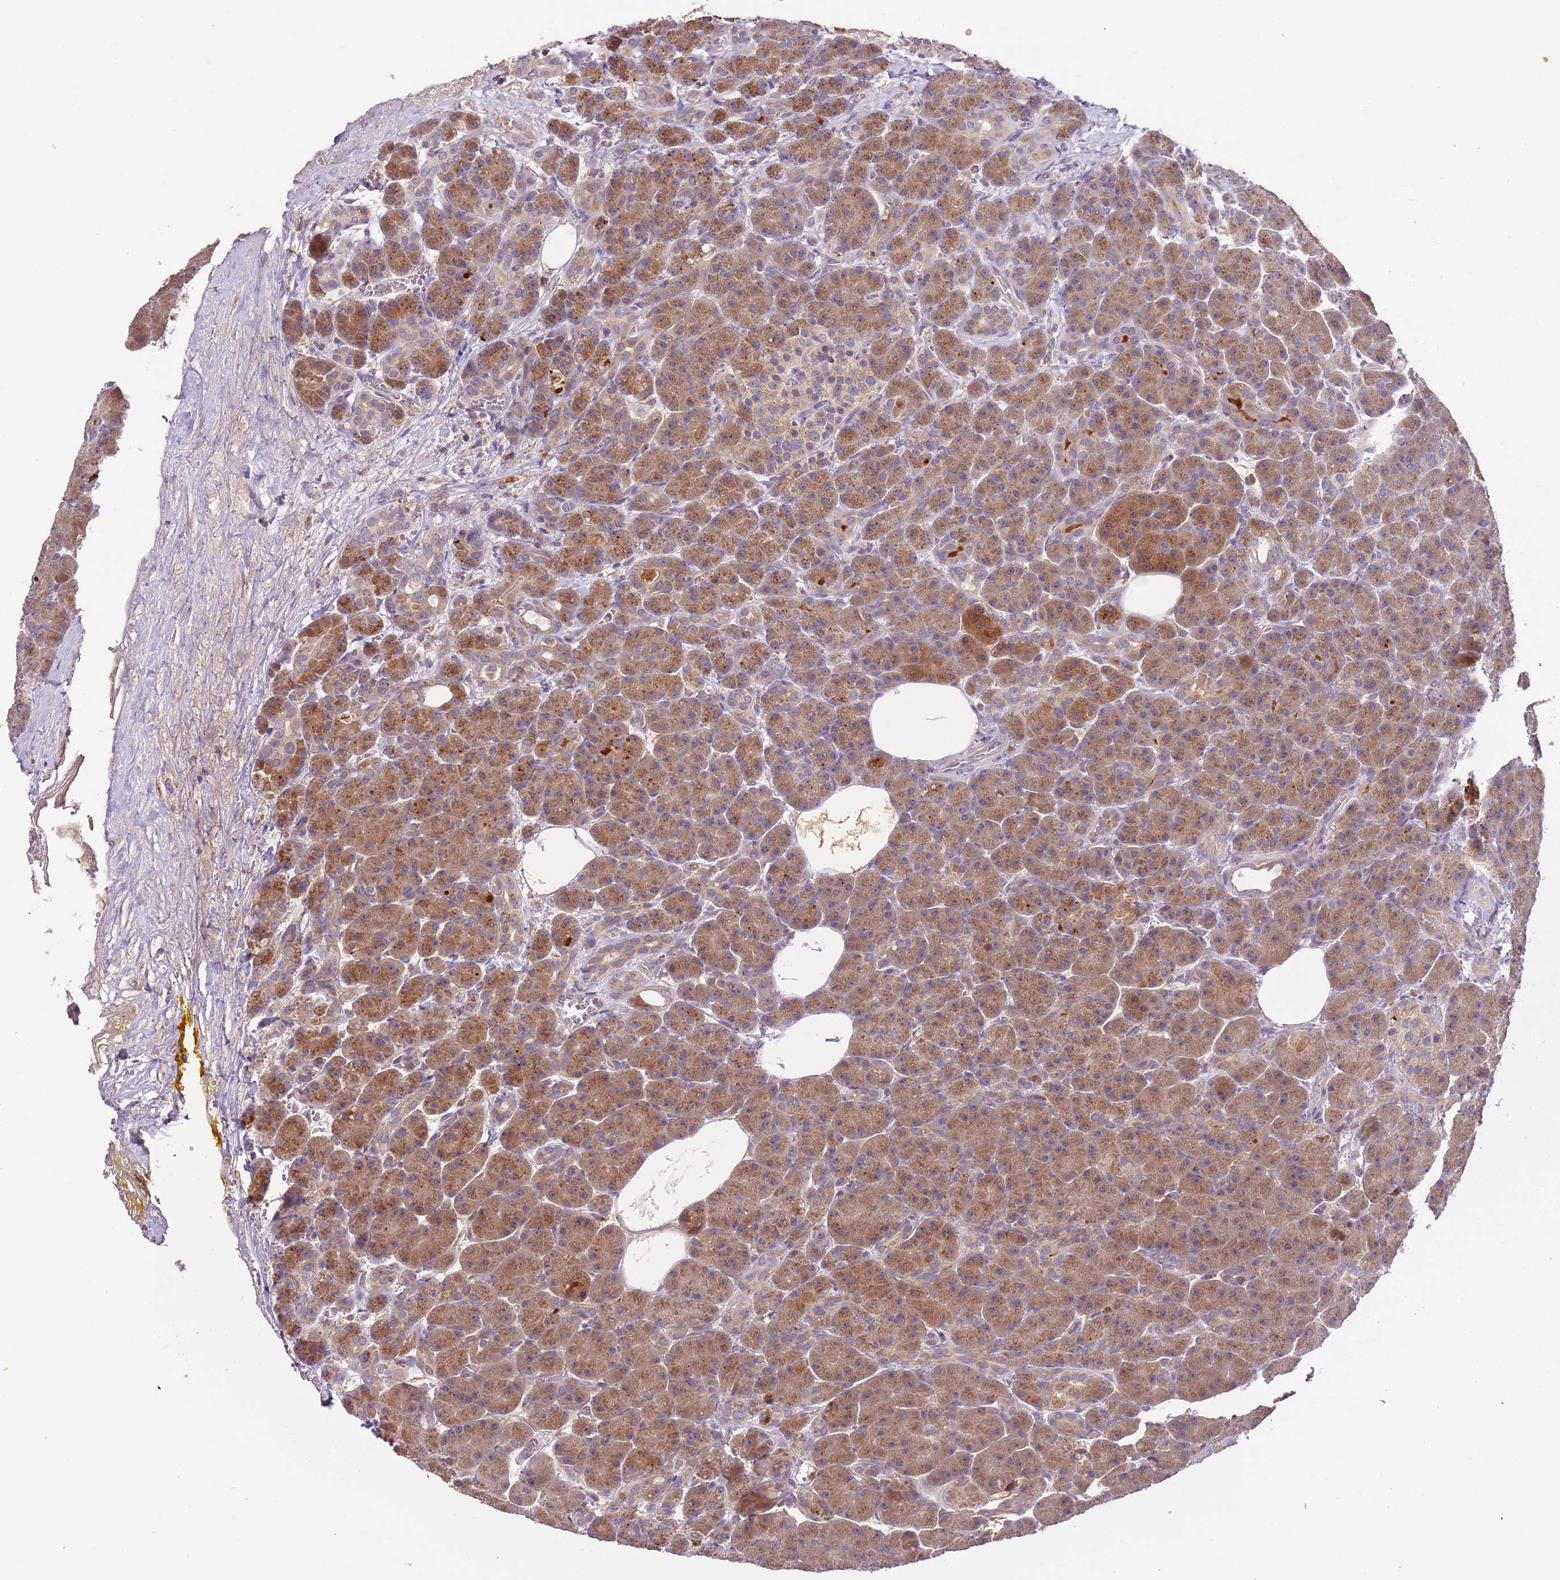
{"staining": {"intensity": "moderate", "quantity": ">75%", "location": "cytoplasmic/membranous"}, "tissue": "pancreas", "cell_type": "Exocrine glandular cells", "image_type": "normal", "snomed": [{"axis": "morphology", "description": "Normal tissue, NOS"}, {"axis": "topography", "description": "Pancreas"}], "caption": "Protein expression analysis of normal pancreas shows moderate cytoplasmic/membranous staining in about >75% of exocrine glandular cells.", "gene": "FECH", "patient": {"sex": "male", "age": 63}}